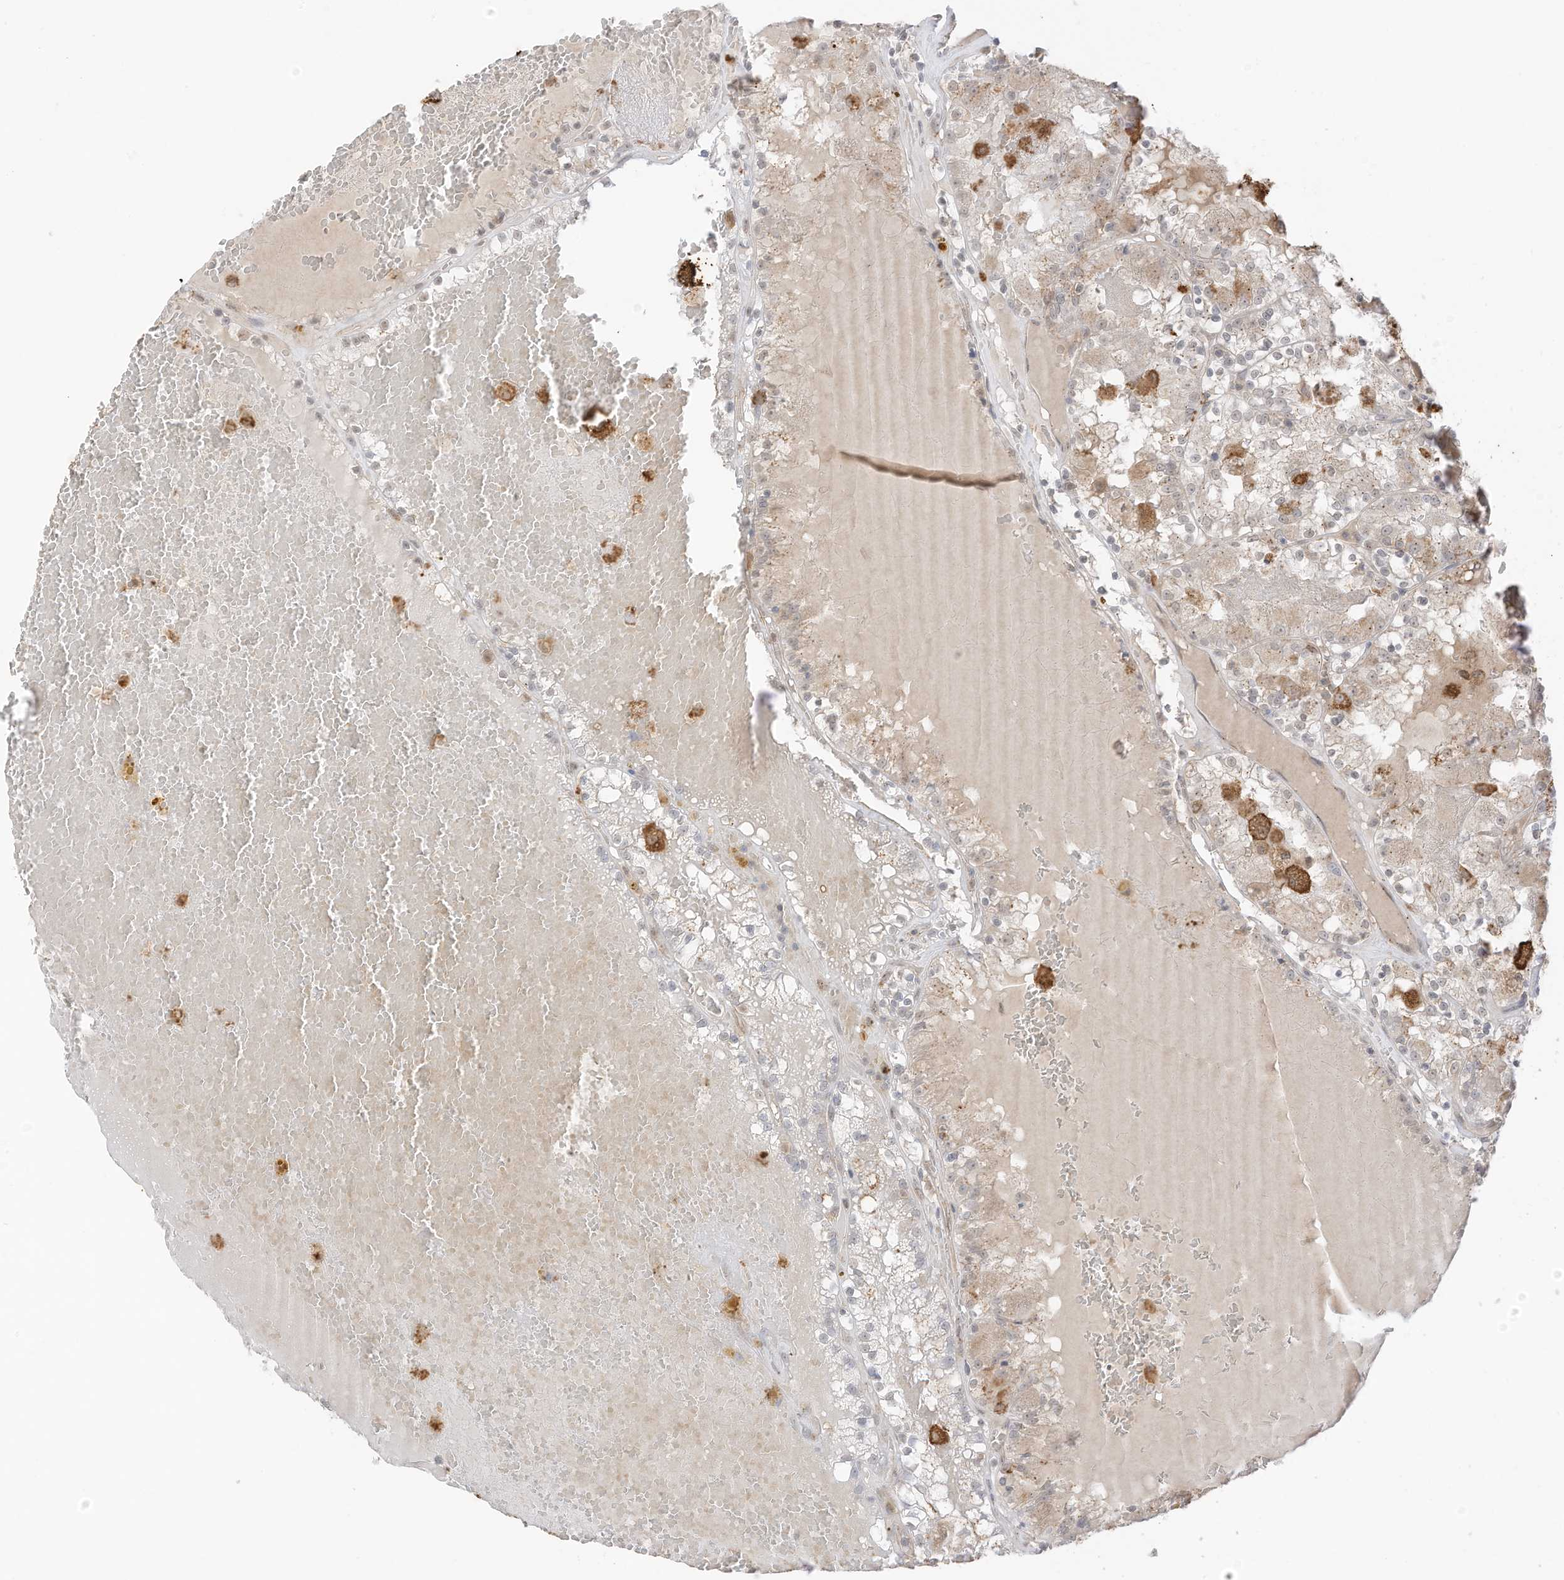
{"staining": {"intensity": "moderate", "quantity": "<25%", "location": "cytoplasmic/membranous"}, "tissue": "renal cancer", "cell_type": "Tumor cells", "image_type": "cancer", "snomed": [{"axis": "morphology", "description": "Adenocarcinoma, NOS"}, {"axis": "topography", "description": "Kidney"}], "caption": "Immunohistochemistry image of neoplastic tissue: renal cancer stained using IHC reveals low levels of moderate protein expression localized specifically in the cytoplasmic/membranous of tumor cells, appearing as a cytoplasmic/membranous brown color.", "gene": "N4BP3", "patient": {"sex": "female", "age": 56}}